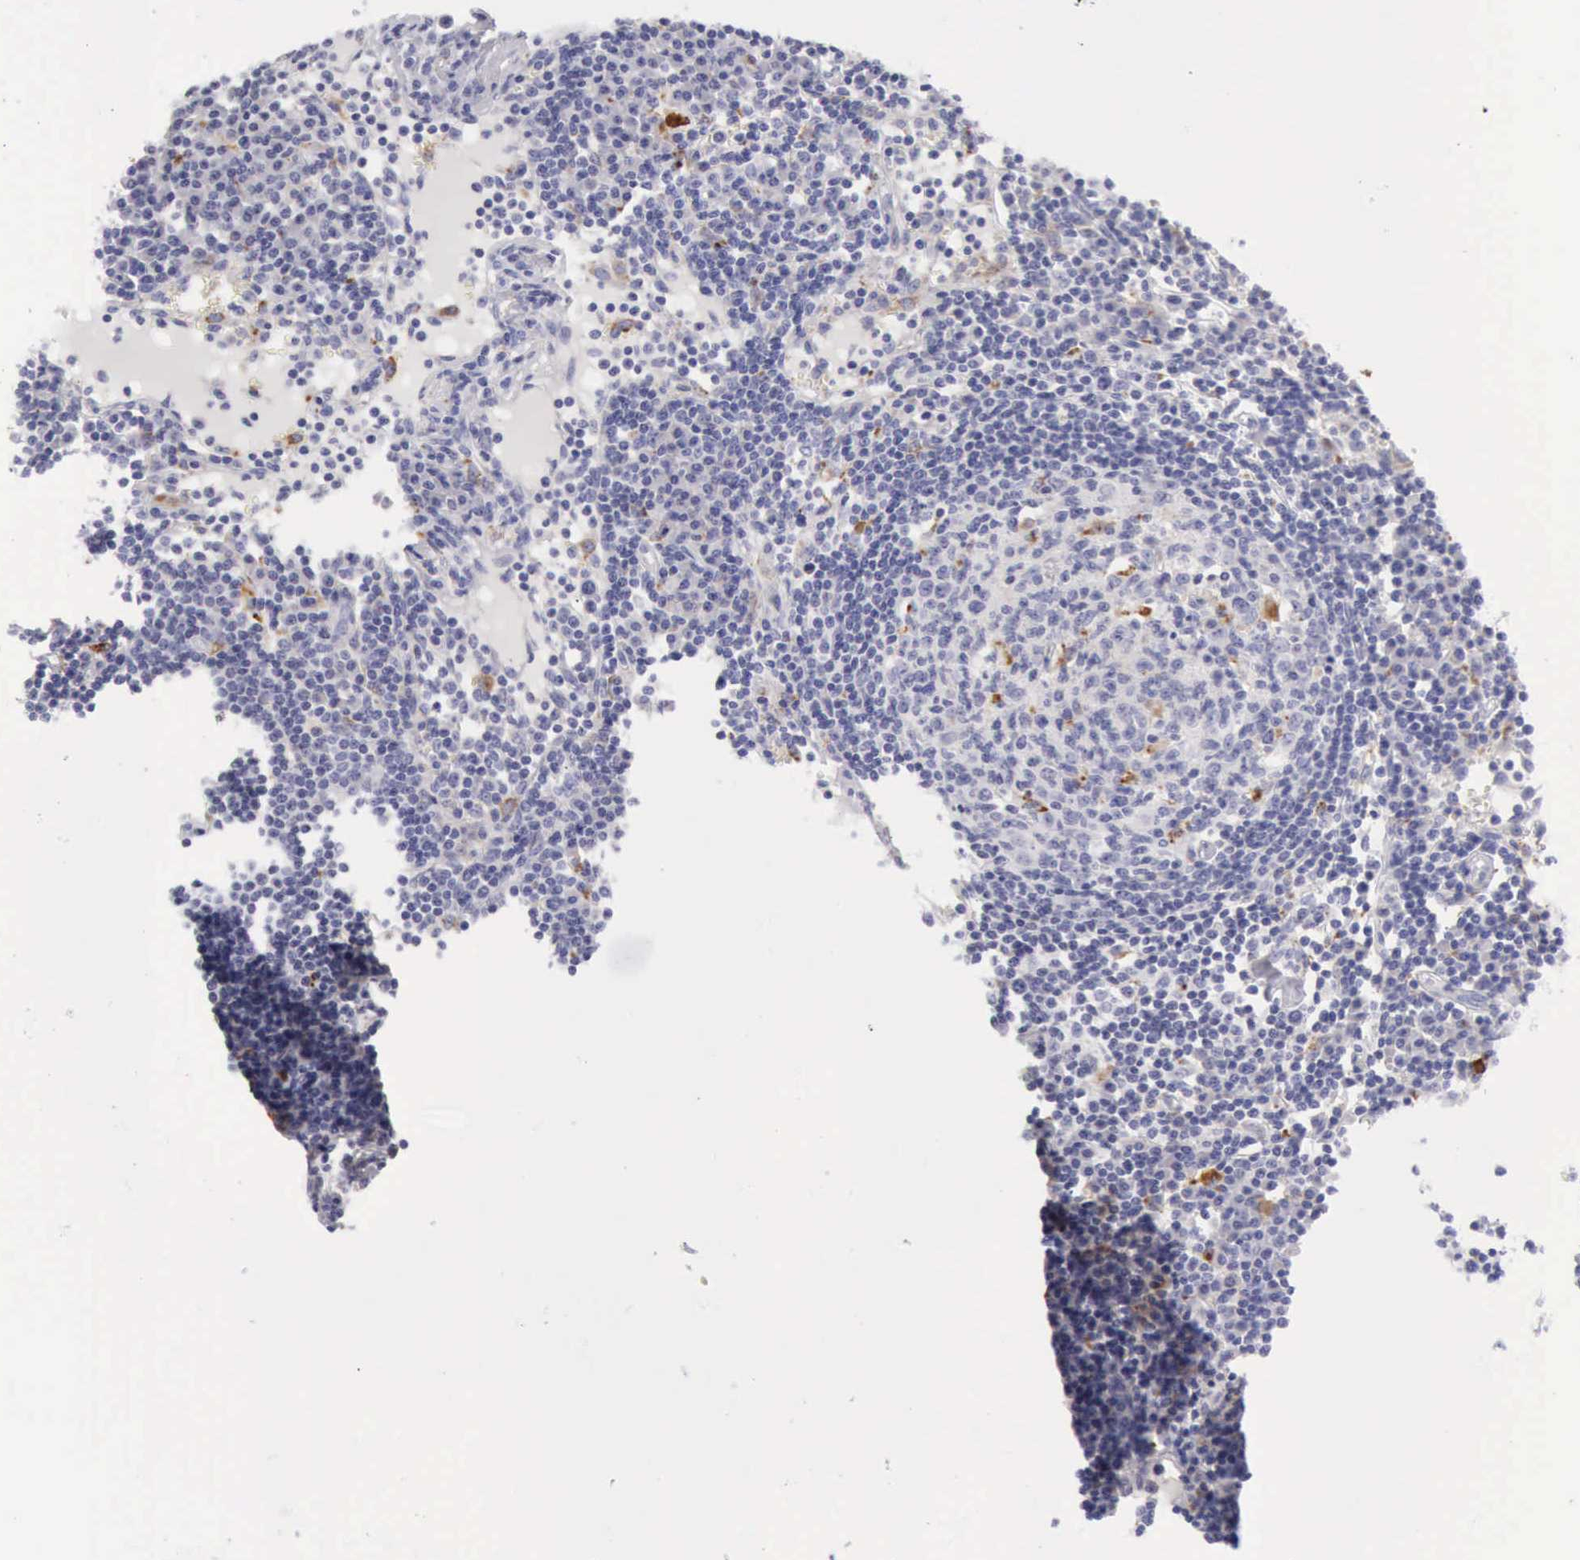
{"staining": {"intensity": "moderate", "quantity": "<25%", "location": "cytoplasmic/membranous"}, "tissue": "lymph node", "cell_type": "Germinal center cells", "image_type": "normal", "snomed": [{"axis": "morphology", "description": "Normal tissue, NOS"}, {"axis": "topography", "description": "Lymph node"}], "caption": "A high-resolution micrograph shows immunohistochemistry (IHC) staining of unremarkable lymph node, which reveals moderate cytoplasmic/membranous expression in about <25% of germinal center cells.", "gene": "CTSS", "patient": {"sex": "female", "age": 55}}